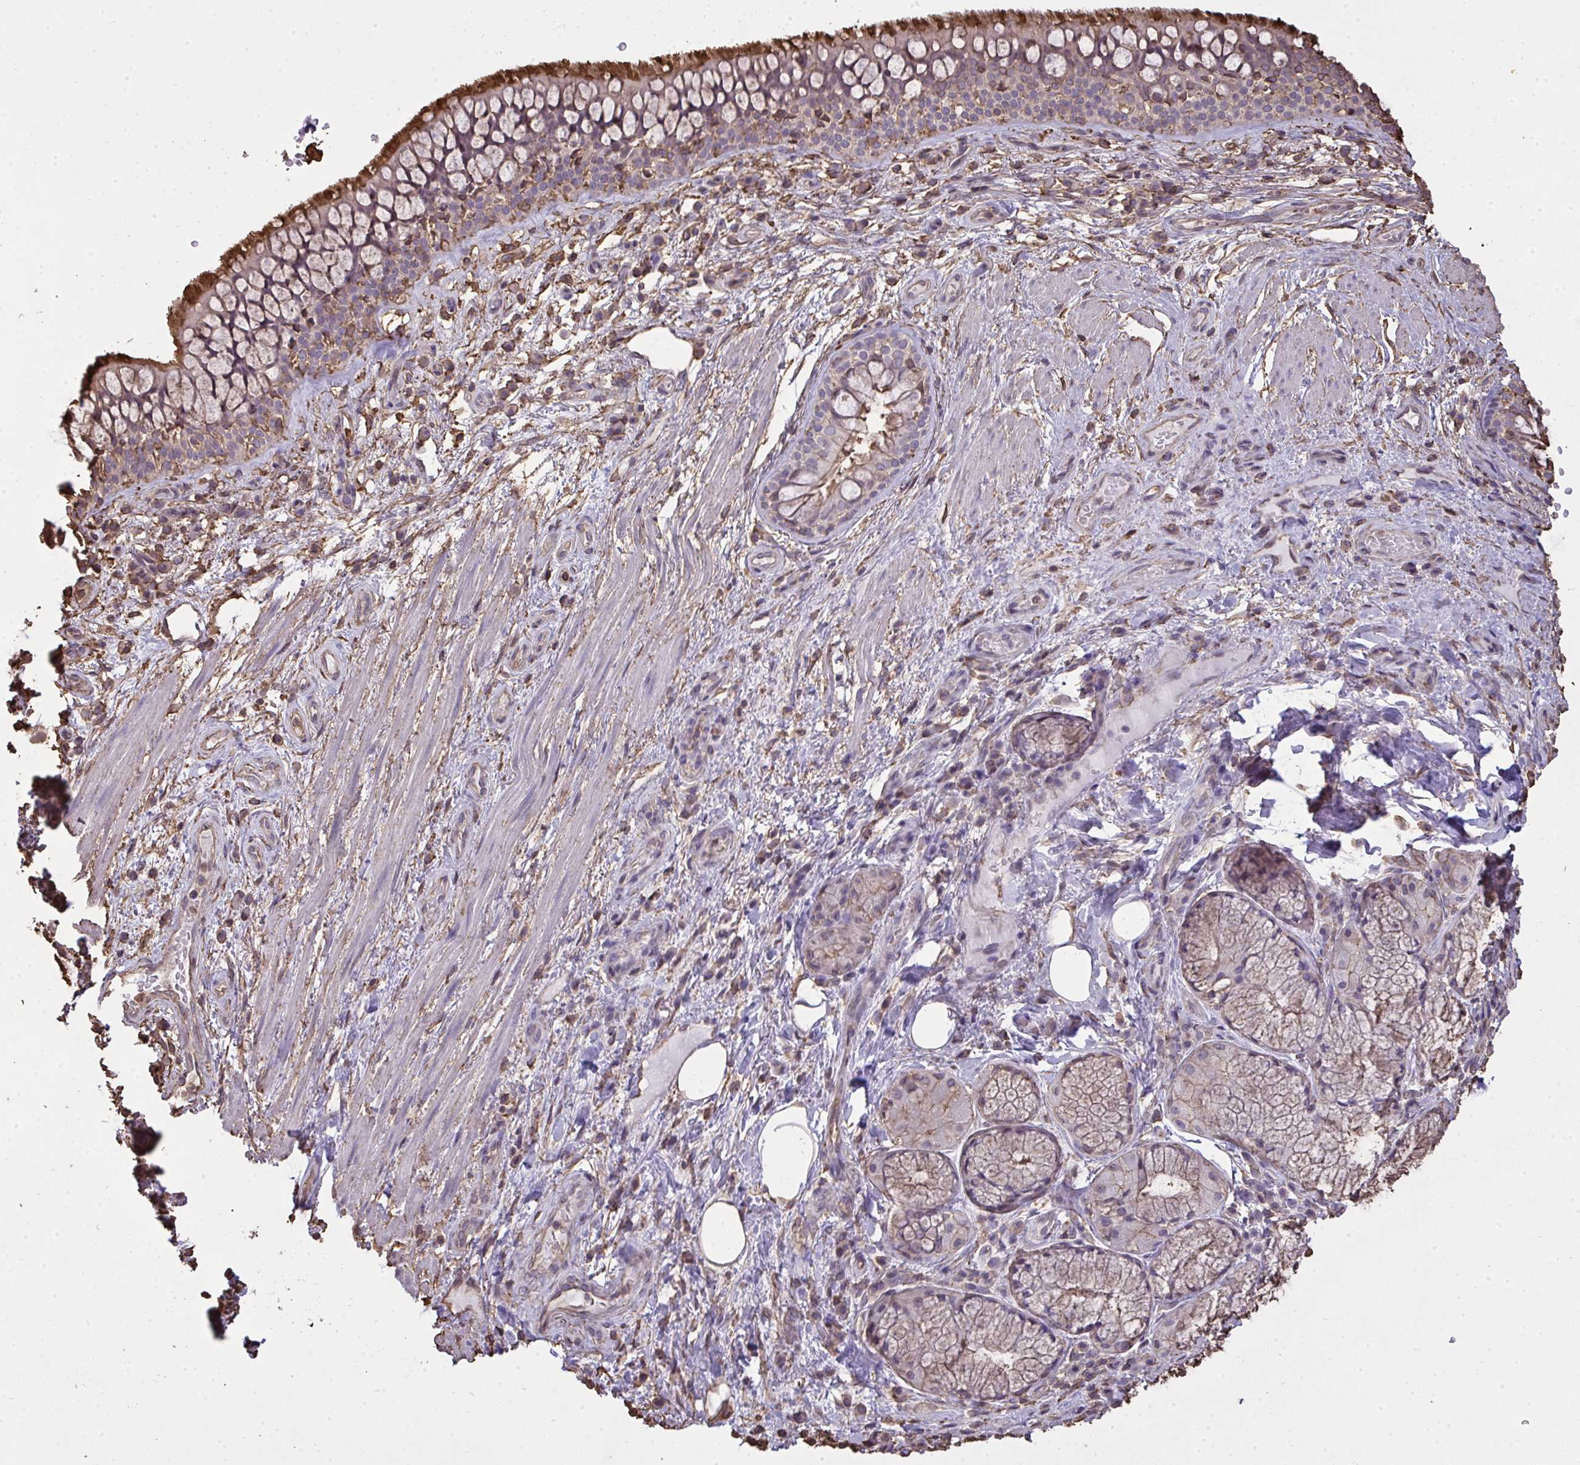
{"staining": {"intensity": "moderate", "quantity": ">75%", "location": "cytoplasmic/membranous"}, "tissue": "soft tissue", "cell_type": "Fibroblasts", "image_type": "normal", "snomed": [{"axis": "morphology", "description": "Normal tissue, NOS"}, {"axis": "topography", "description": "Cartilage tissue"}, {"axis": "topography", "description": "Bronchus"}], "caption": "IHC of benign human soft tissue demonstrates medium levels of moderate cytoplasmic/membranous staining in approximately >75% of fibroblasts.", "gene": "ANXA5", "patient": {"sex": "male", "age": 64}}